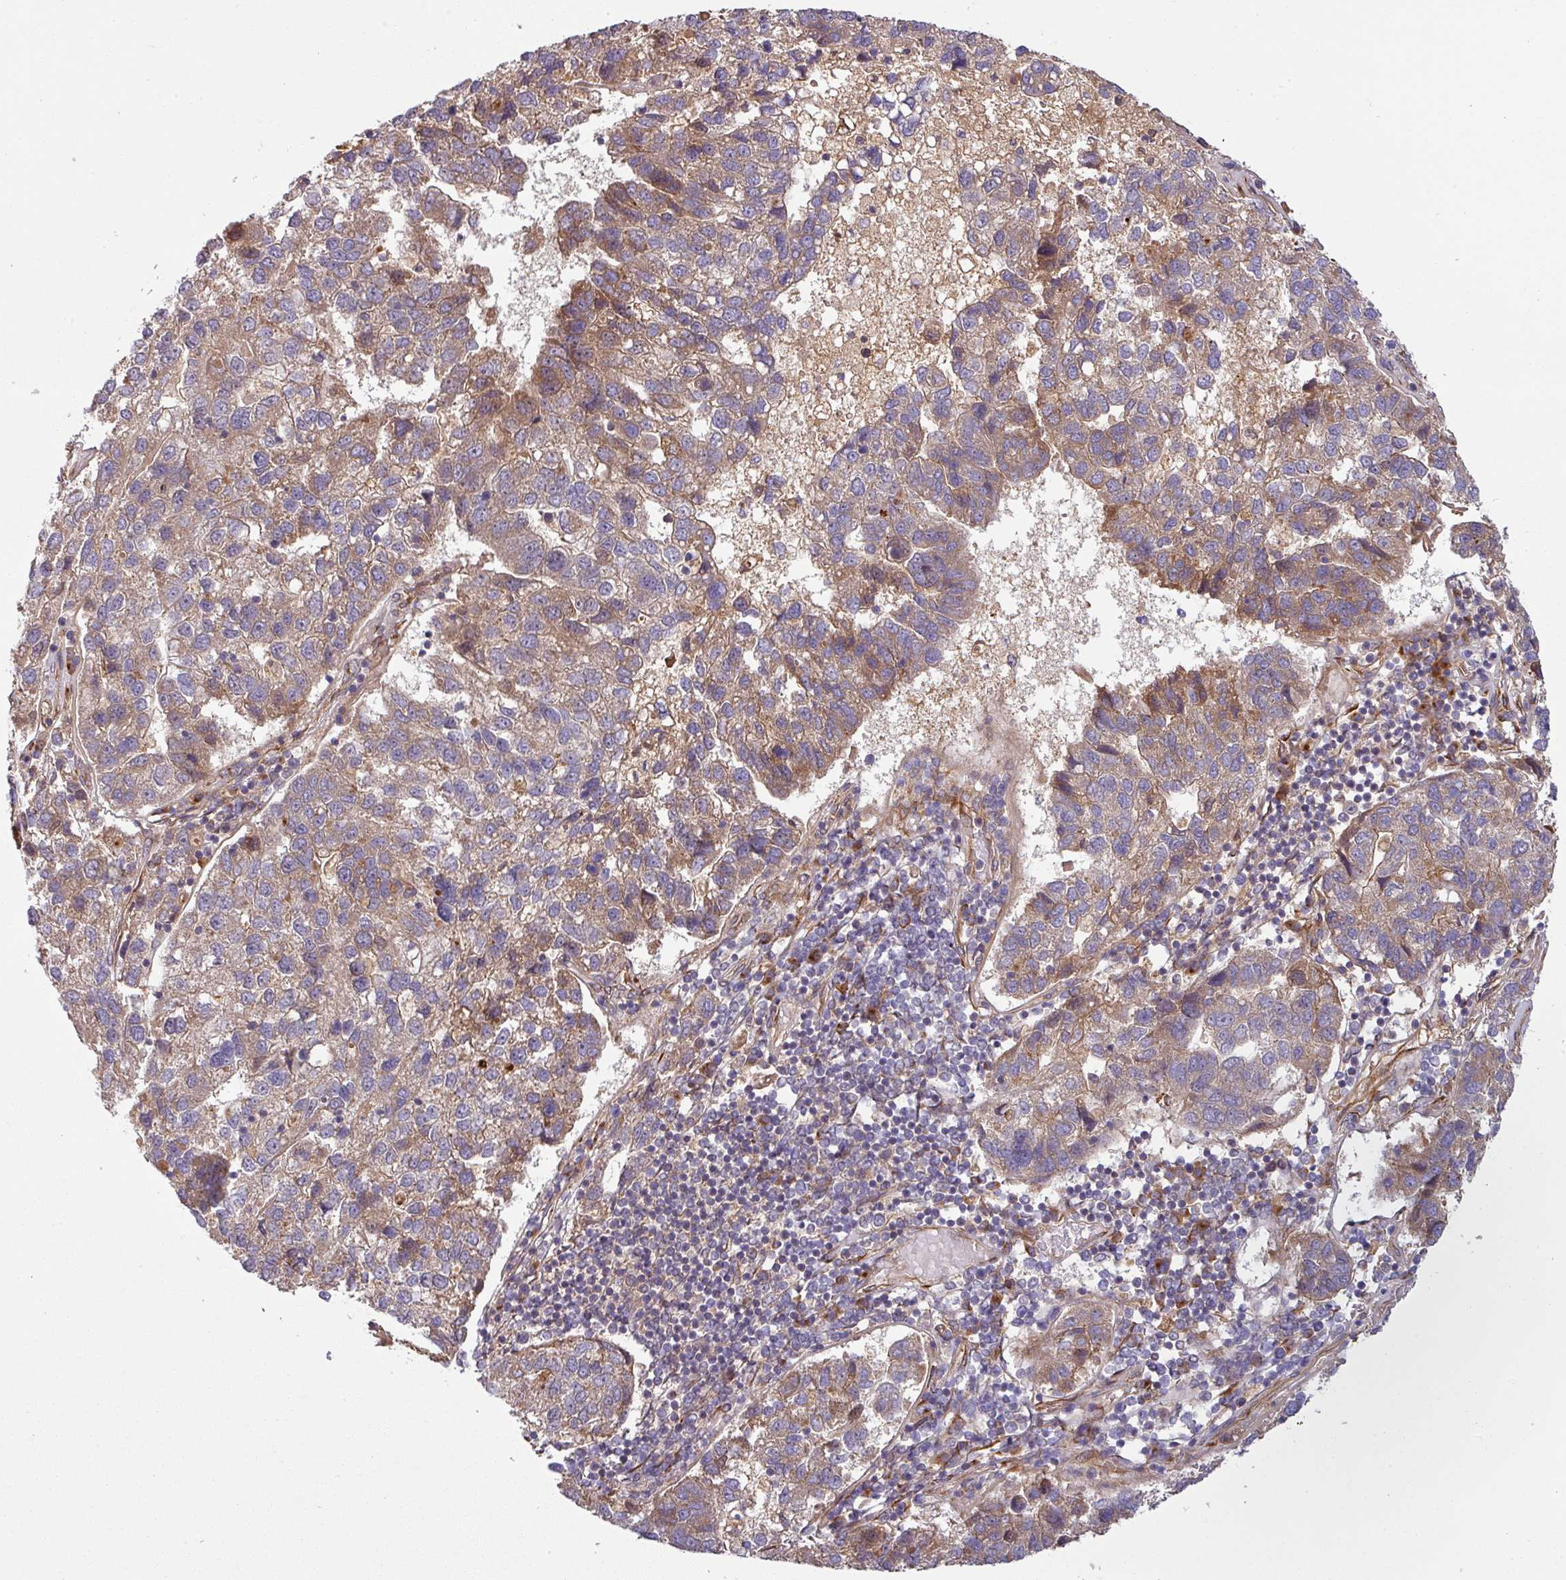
{"staining": {"intensity": "moderate", "quantity": ">75%", "location": "cytoplasmic/membranous"}, "tissue": "pancreatic cancer", "cell_type": "Tumor cells", "image_type": "cancer", "snomed": [{"axis": "morphology", "description": "Adenocarcinoma, NOS"}, {"axis": "topography", "description": "Pancreas"}], "caption": "Protein analysis of pancreatic adenocarcinoma tissue shows moderate cytoplasmic/membranous positivity in approximately >75% of tumor cells.", "gene": "ART1", "patient": {"sex": "female", "age": 61}}